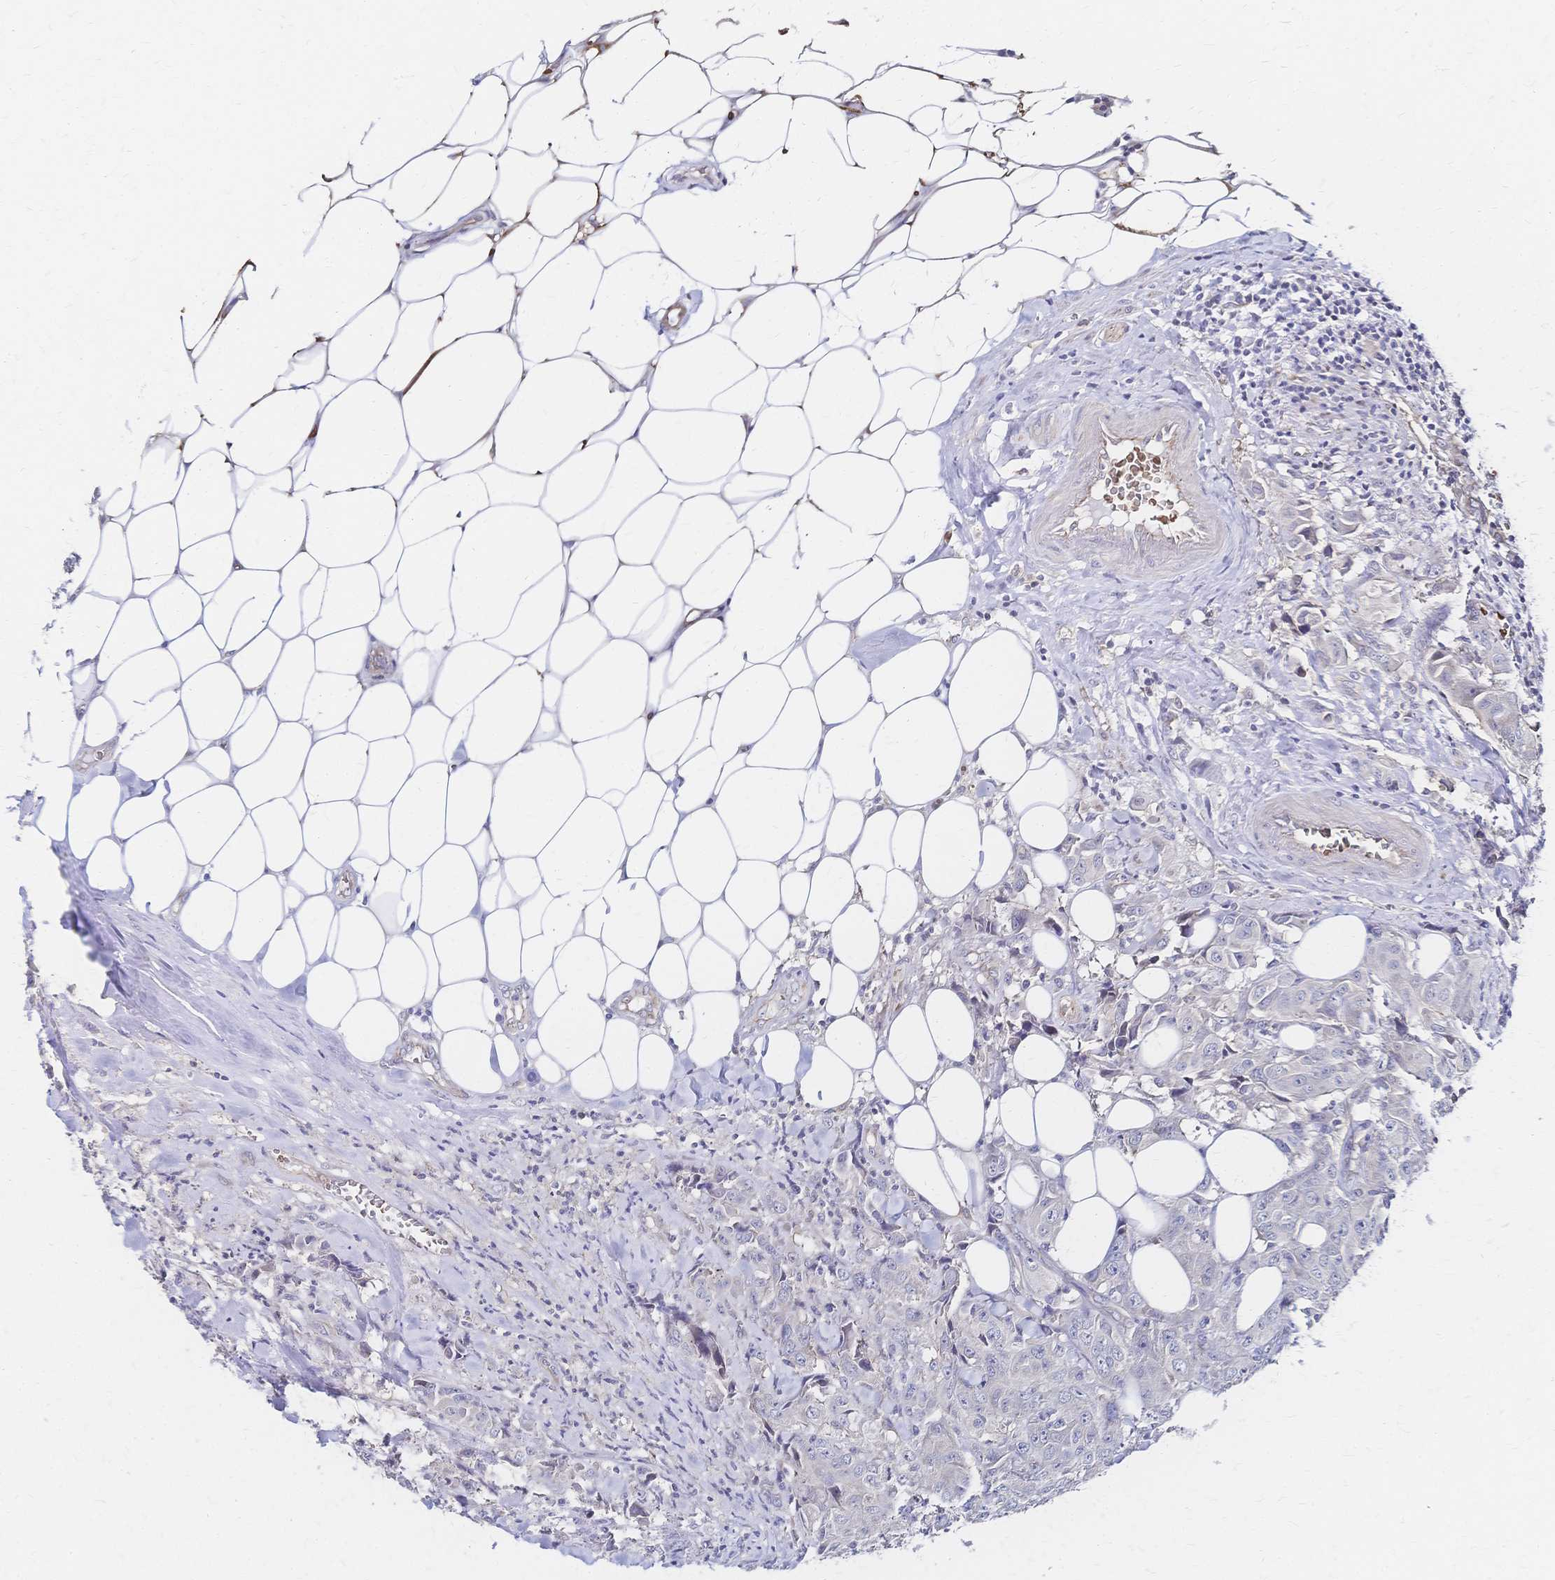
{"staining": {"intensity": "negative", "quantity": "none", "location": "none"}, "tissue": "breast cancer", "cell_type": "Tumor cells", "image_type": "cancer", "snomed": [{"axis": "morphology", "description": "Normal tissue, NOS"}, {"axis": "morphology", "description": "Duct carcinoma"}, {"axis": "topography", "description": "Breast"}], "caption": "Immunohistochemistry histopathology image of neoplastic tissue: human breast cancer (infiltrating ductal carcinoma) stained with DAB (3,3'-diaminobenzidine) shows no significant protein positivity in tumor cells.", "gene": "SLC5A1", "patient": {"sex": "female", "age": 43}}